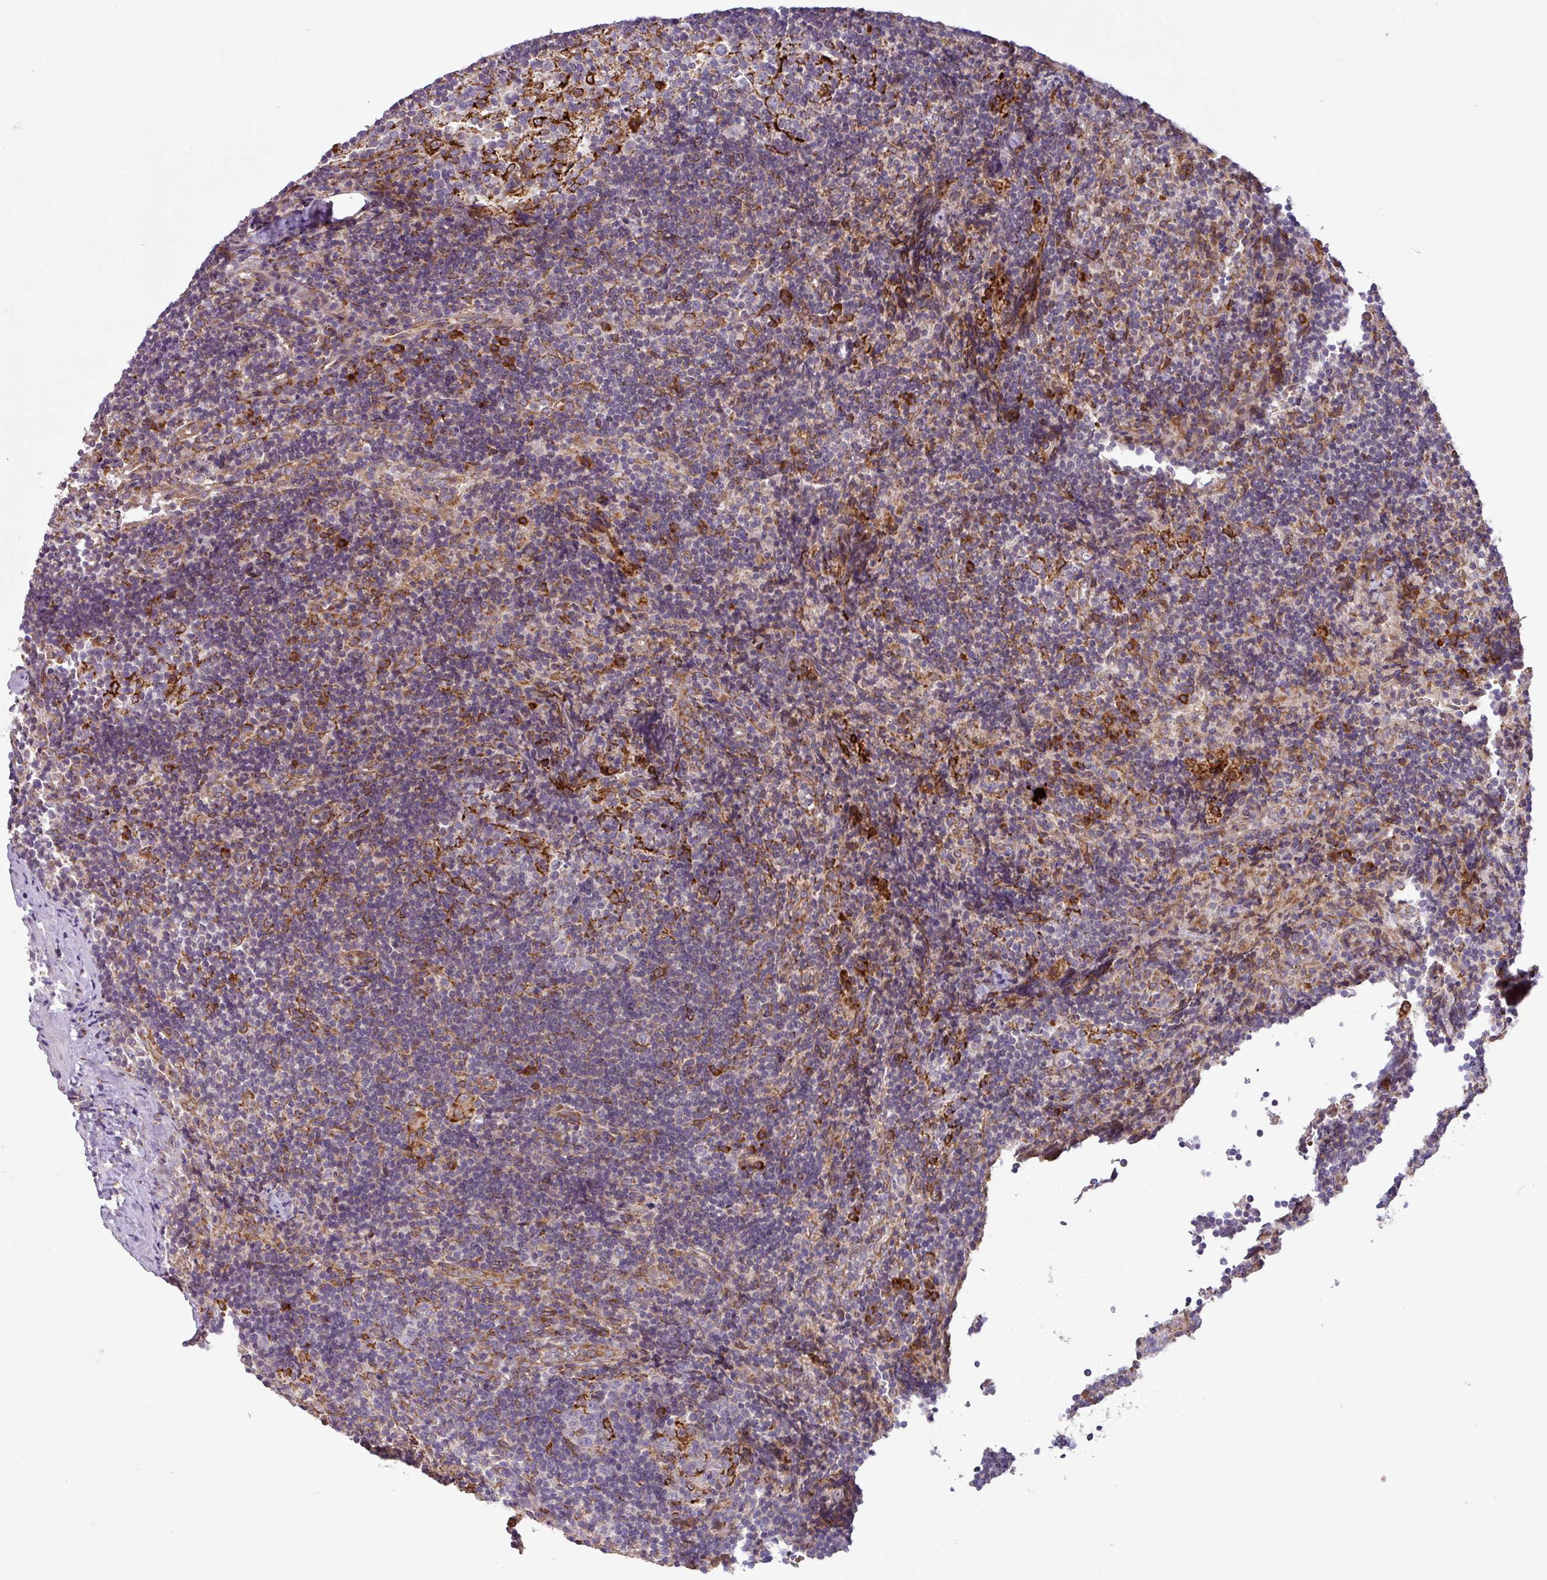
{"staining": {"intensity": "strong", "quantity": "<25%", "location": "cytoplasmic/membranous"}, "tissue": "lymph node", "cell_type": "Germinal center cells", "image_type": "normal", "snomed": [{"axis": "morphology", "description": "Normal tissue, NOS"}, {"axis": "topography", "description": "Lymph node"}], "caption": "Immunohistochemical staining of normal lymph node demonstrates medium levels of strong cytoplasmic/membranous staining in approximately <25% of germinal center cells. Nuclei are stained in blue.", "gene": "SLC39A7", "patient": {"sex": "female", "age": 52}}